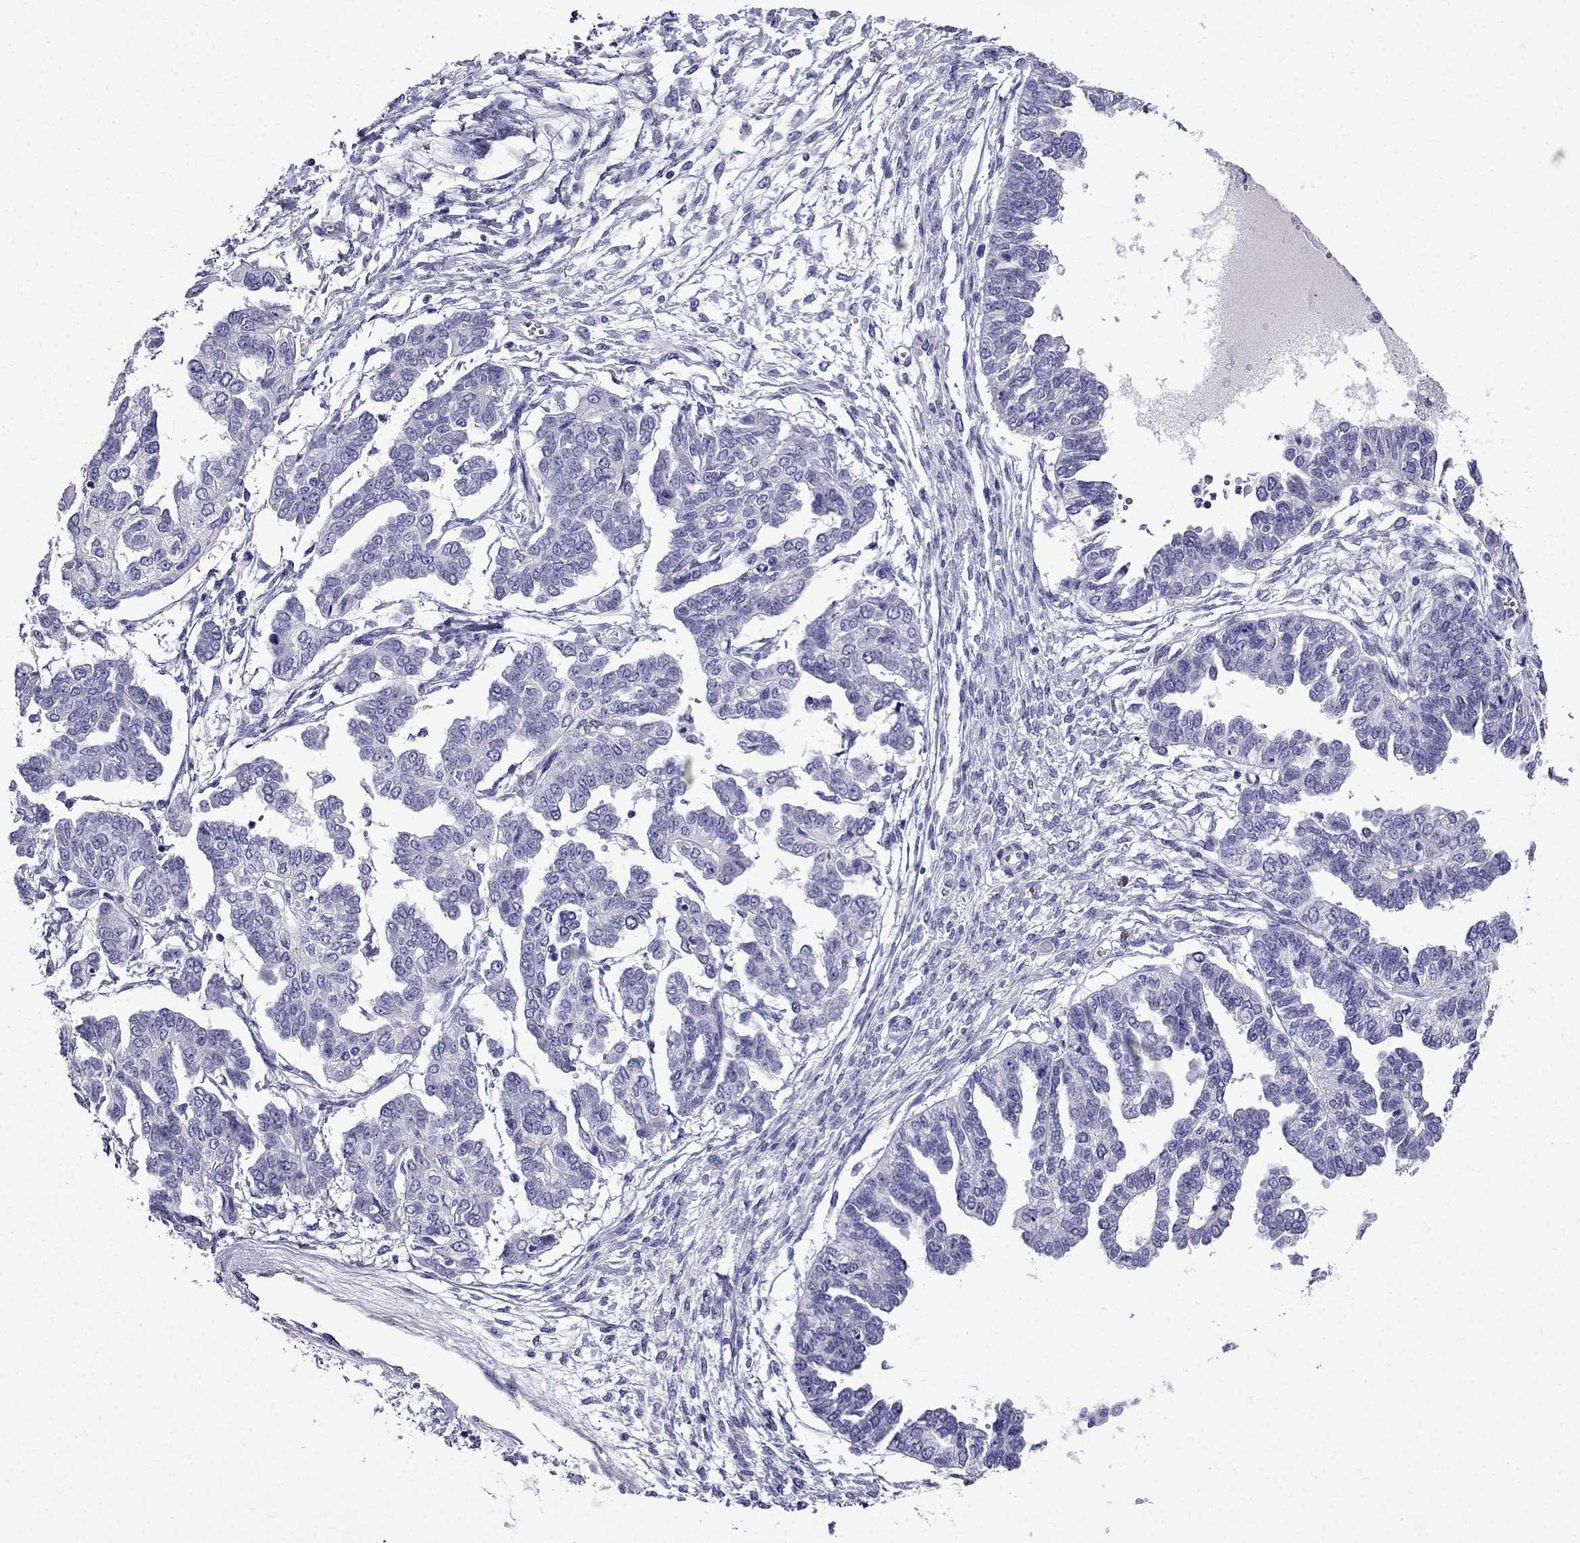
{"staining": {"intensity": "negative", "quantity": "none", "location": "none"}, "tissue": "ovarian cancer", "cell_type": "Tumor cells", "image_type": "cancer", "snomed": [{"axis": "morphology", "description": "Cystadenocarcinoma, serous, NOS"}, {"axis": "topography", "description": "Ovary"}], "caption": "Immunohistochemistry (IHC) micrograph of neoplastic tissue: ovarian cancer (serous cystadenocarcinoma) stained with DAB (3,3'-diaminobenzidine) demonstrates no significant protein staining in tumor cells.", "gene": "ERC2", "patient": {"sex": "female", "age": 53}}